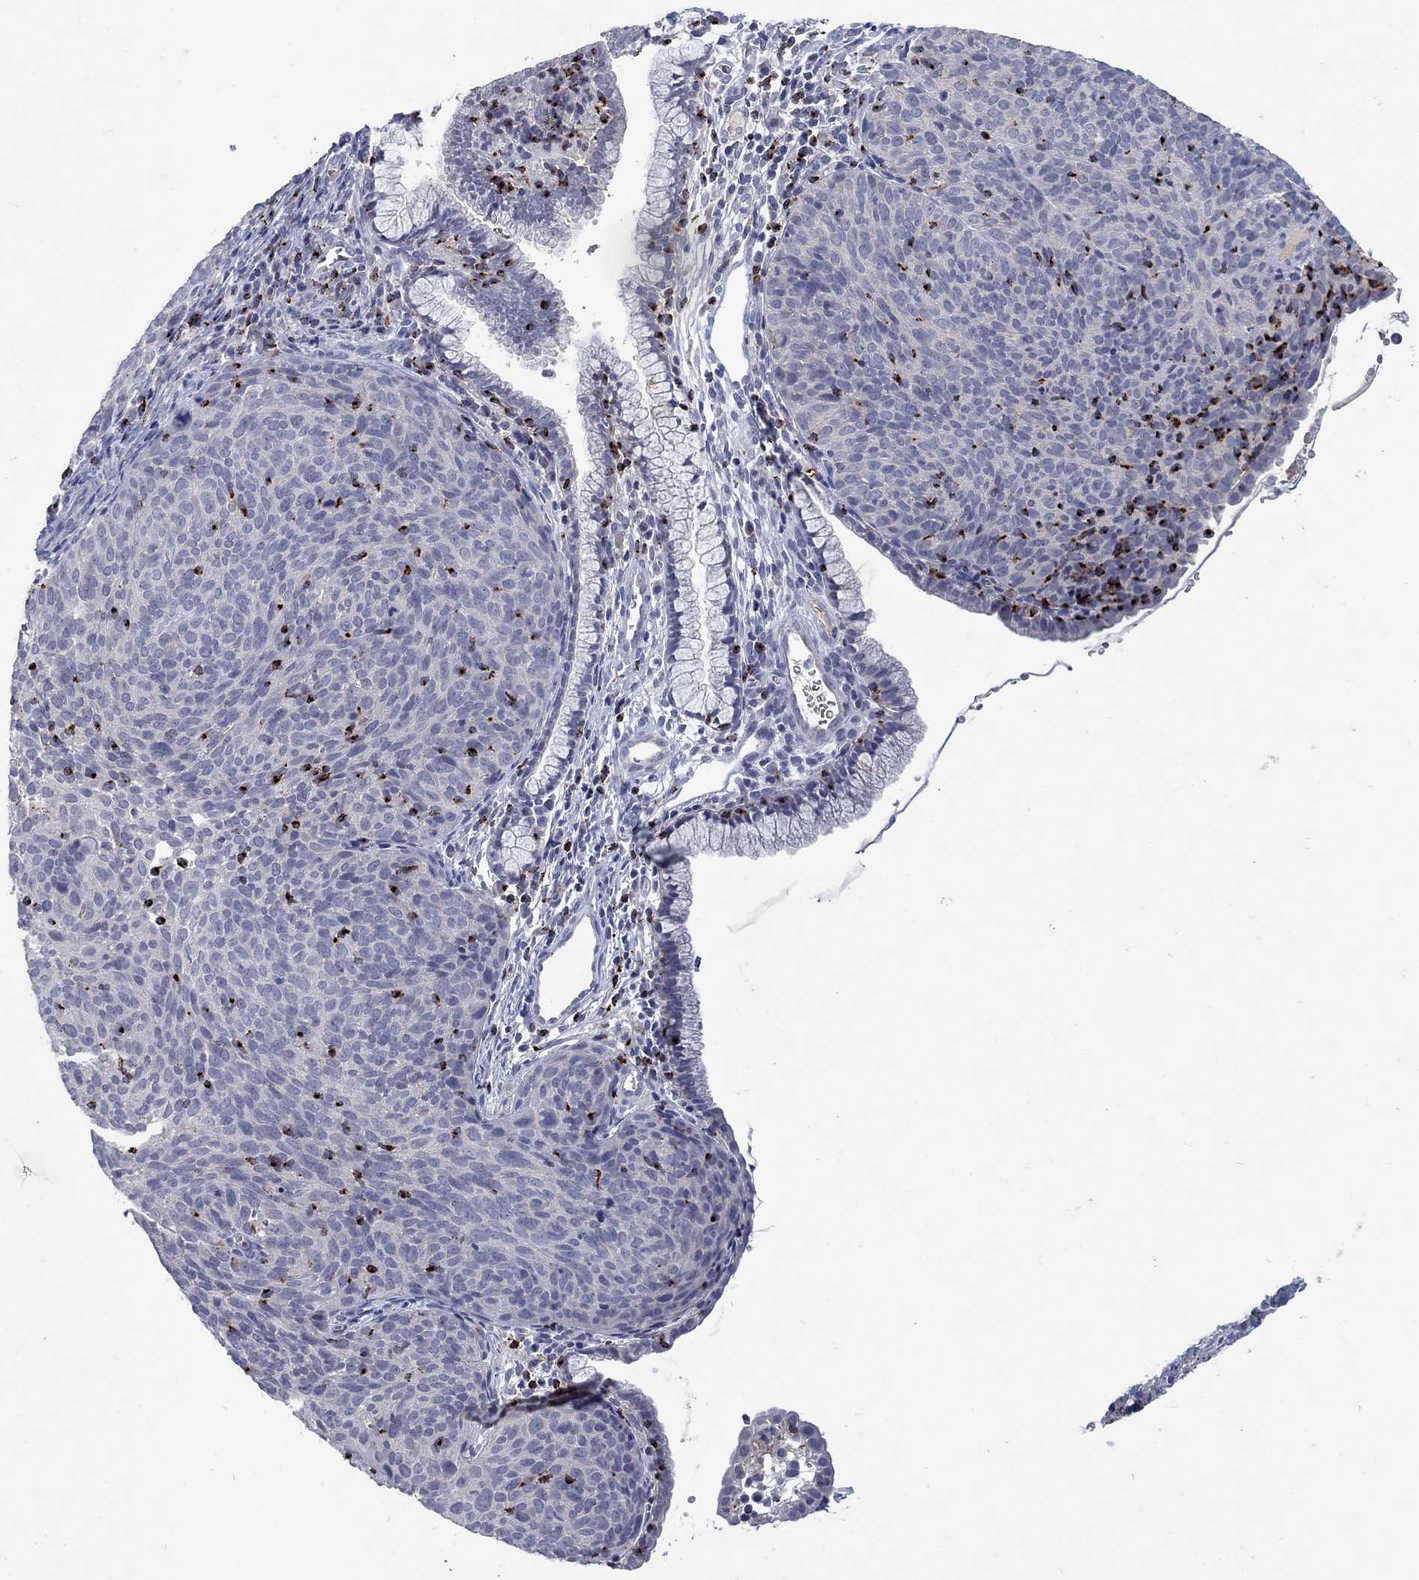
{"staining": {"intensity": "negative", "quantity": "none", "location": "none"}, "tissue": "cervical cancer", "cell_type": "Tumor cells", "image_type": "cancer", "snomed": [{"axis": "morphology", "description": "Squamous cell carcinoma, NOS"}, {"axis": "topography", "description": "Cervix"}], "caption": "Tumor cells show no significant protein expression in cervical cancer (squamous cell carcinoma).", "gene": "GZMA", "patient": {"sex": "female", "age": 39}}